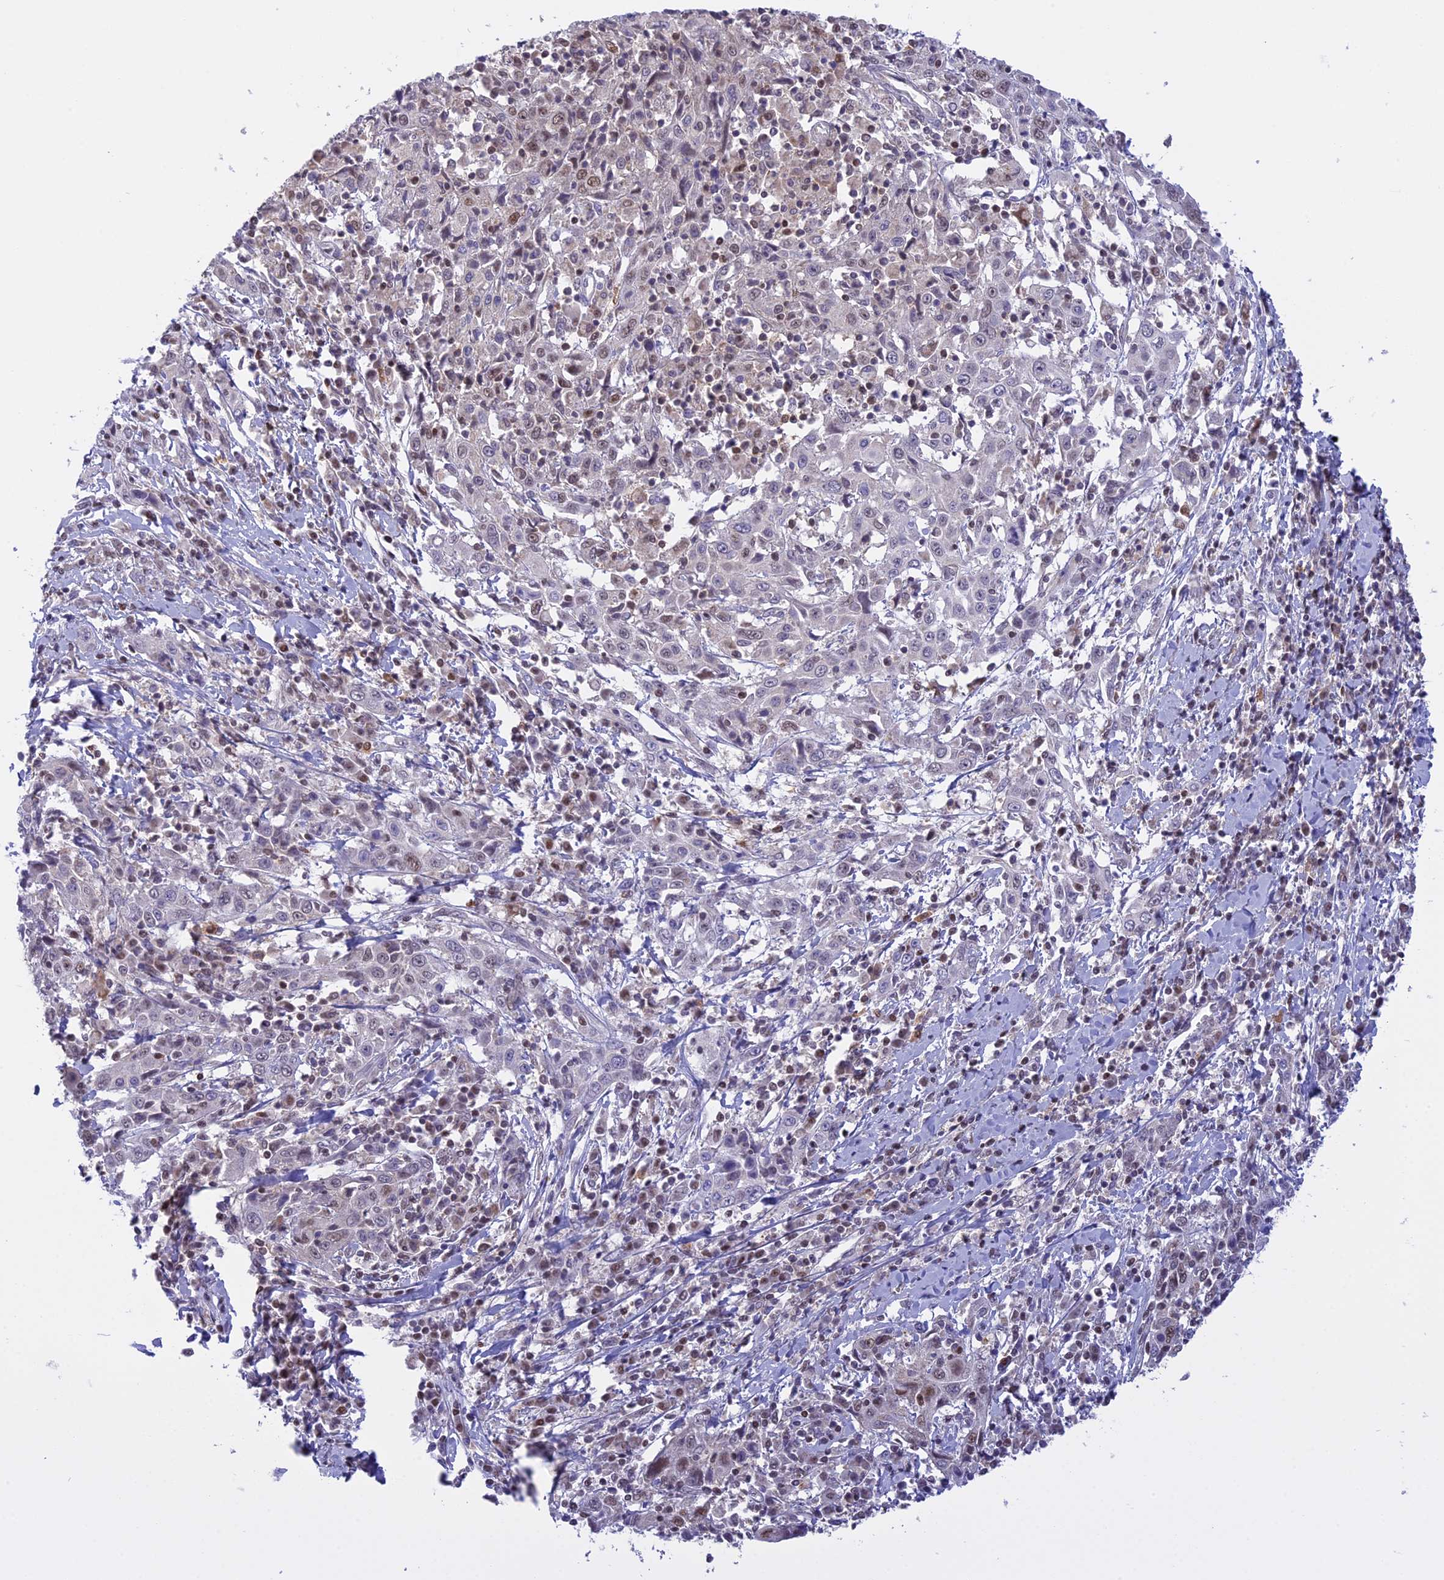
{"staining": {"intensity": "moderate", "quantity": "25%-75%", "location": "nuclear"}, "tissue": "cervical cancer", "cell_type": "Tumor cells", "image_type": "cancer", "snomed": [{"axis": "morphology", "description": "Squamous cell carcinoma, NOS"}, {"axis": "topography", "description": "Cervix"}], "caption": "A micrograph showing moderate nuclear expression in approximately 25%-75% of tumor cells in cervical cancer, as visualized by brown immunohistochemical staining.", "gene": "IZUMO2", "patient": {"sex": "female", "age": 46}}